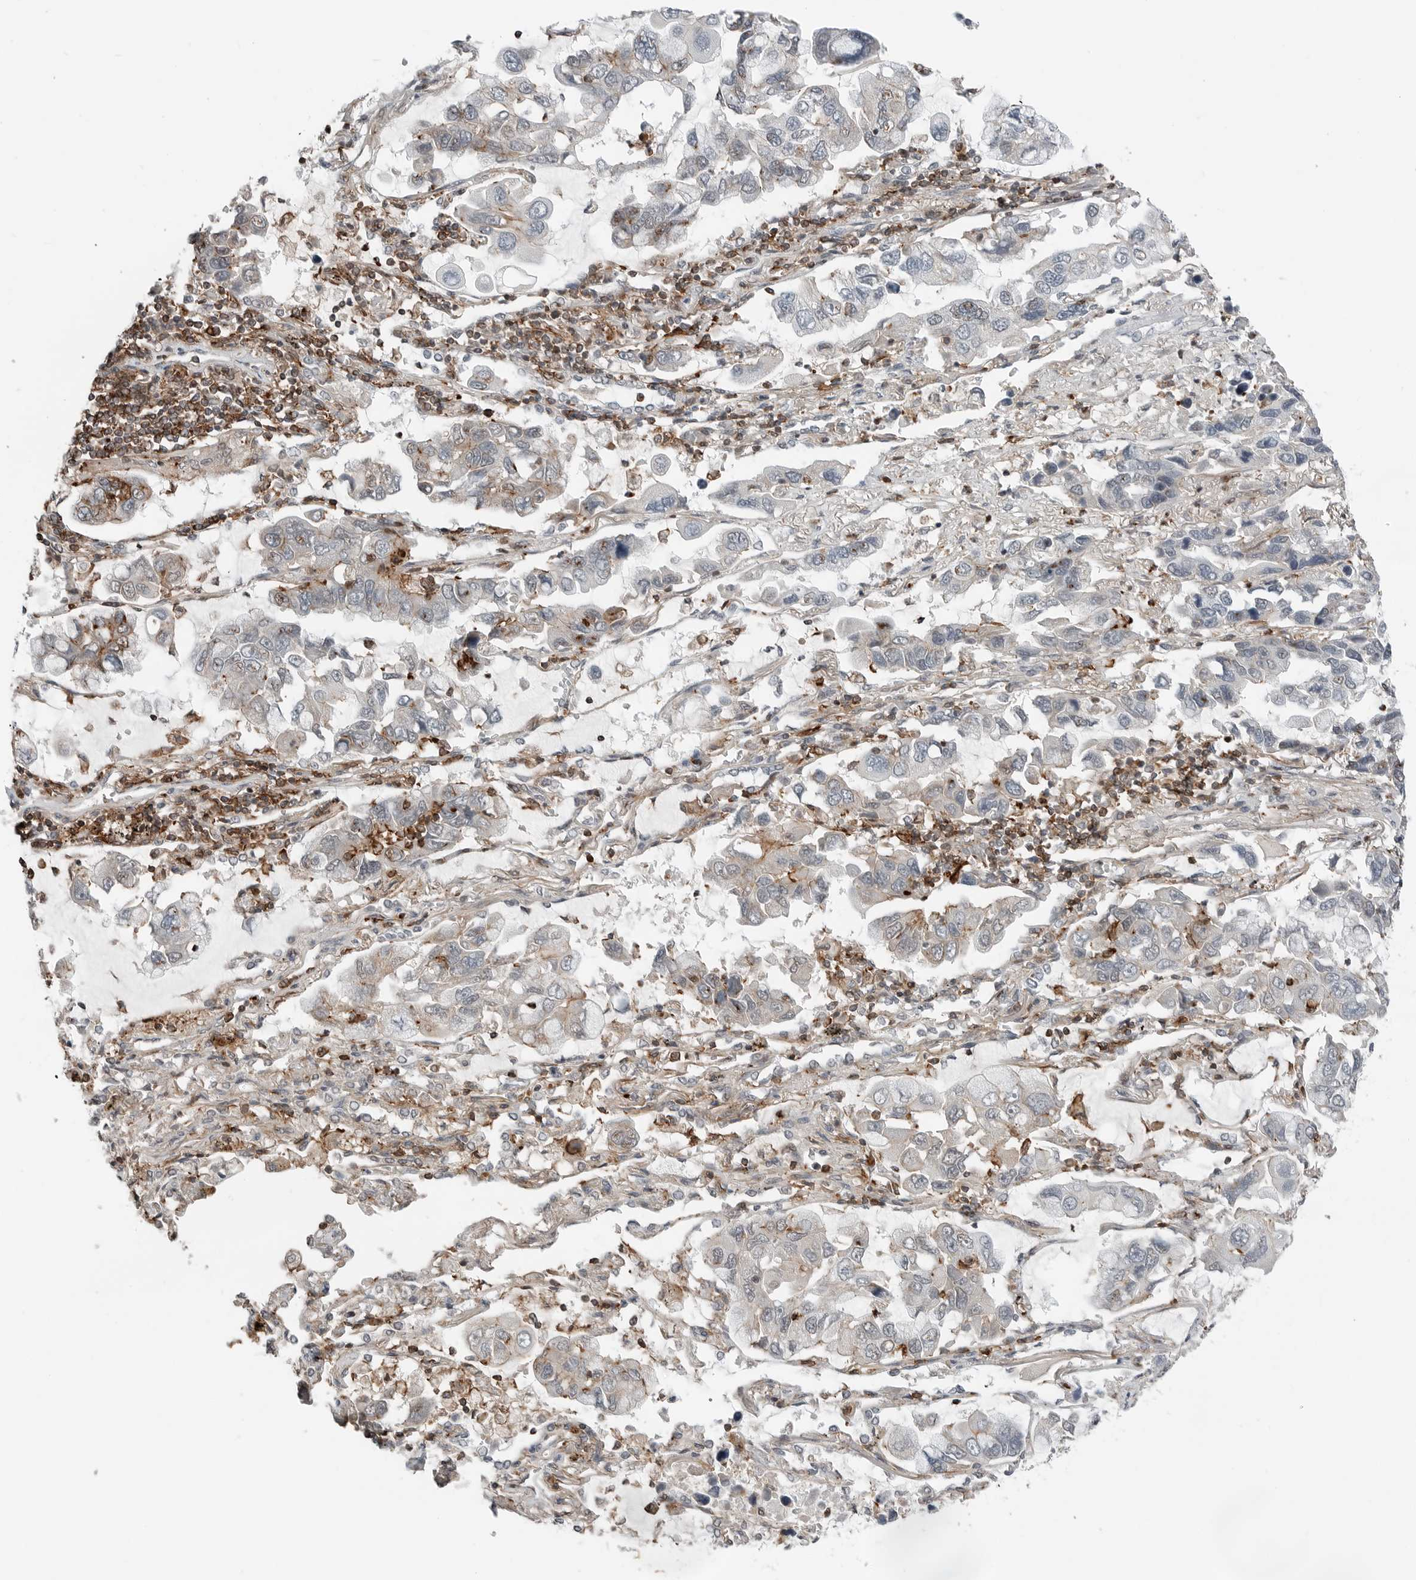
{"staining": {"intensity": "negative", "quantity": "none", "location": "none"}, "tissue": "lung cancer", "cell_type": "Tumor cells", "image_type": "cancer", "snomed": [{"axis": "morphology", "description": "Adenocarcinoma, NOS"}, {"axis": "topography", "description": "Lung"}], "caption": "A histopathology image of human lung cancer (adenocarcinoma) is negative for staining in tumor cells. Nuclei are stained in blue.", "gene": "LEFTY2", "patient": {"sex": "male", "age": 64}}